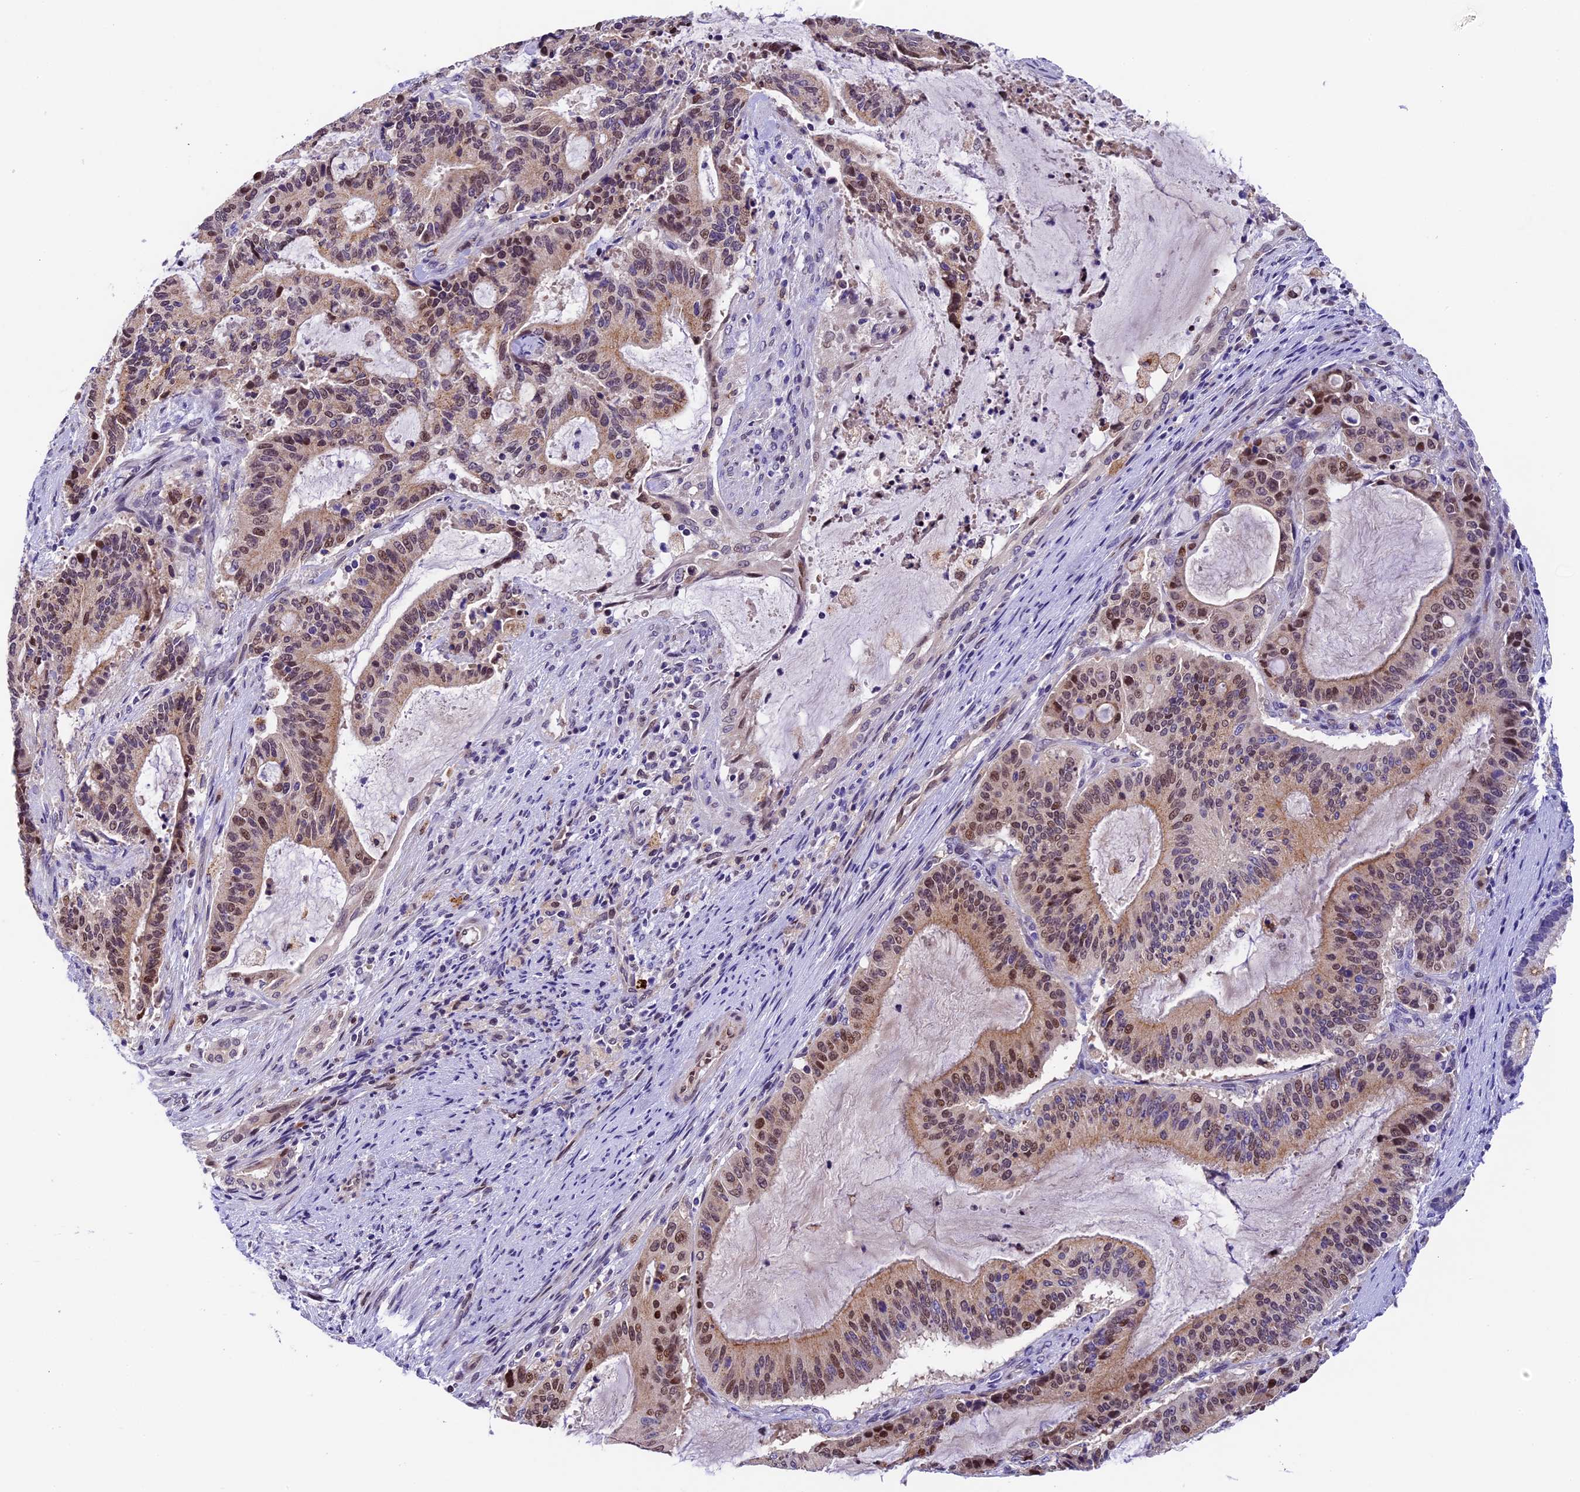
{"staining": {"intensity": "moderate", "quantity": "25%-75%", "location": "nuclear"}, "tissue": "liver cancer", "cell_type": "Tumor cells", "image_type": "cancer", "snomed": [{"axis": "morphology", "description": "Normal tissue, NOS"}, {"axis": "morphology", "description": "Cholangiocarcinoma"}, {"axis": "topography", "description": "Liver"}, {"axis": "topography", "description": "Peripheral nerve tissue"}], "caption": "The histopathology image shows immunohistochemical staining of liver cancer. There is moderate nuclear positivity is identified in approximately 25%-75% of tumor cells.", "gene": "CCSER1", "patient": {"sex": "female", "age": 73}}